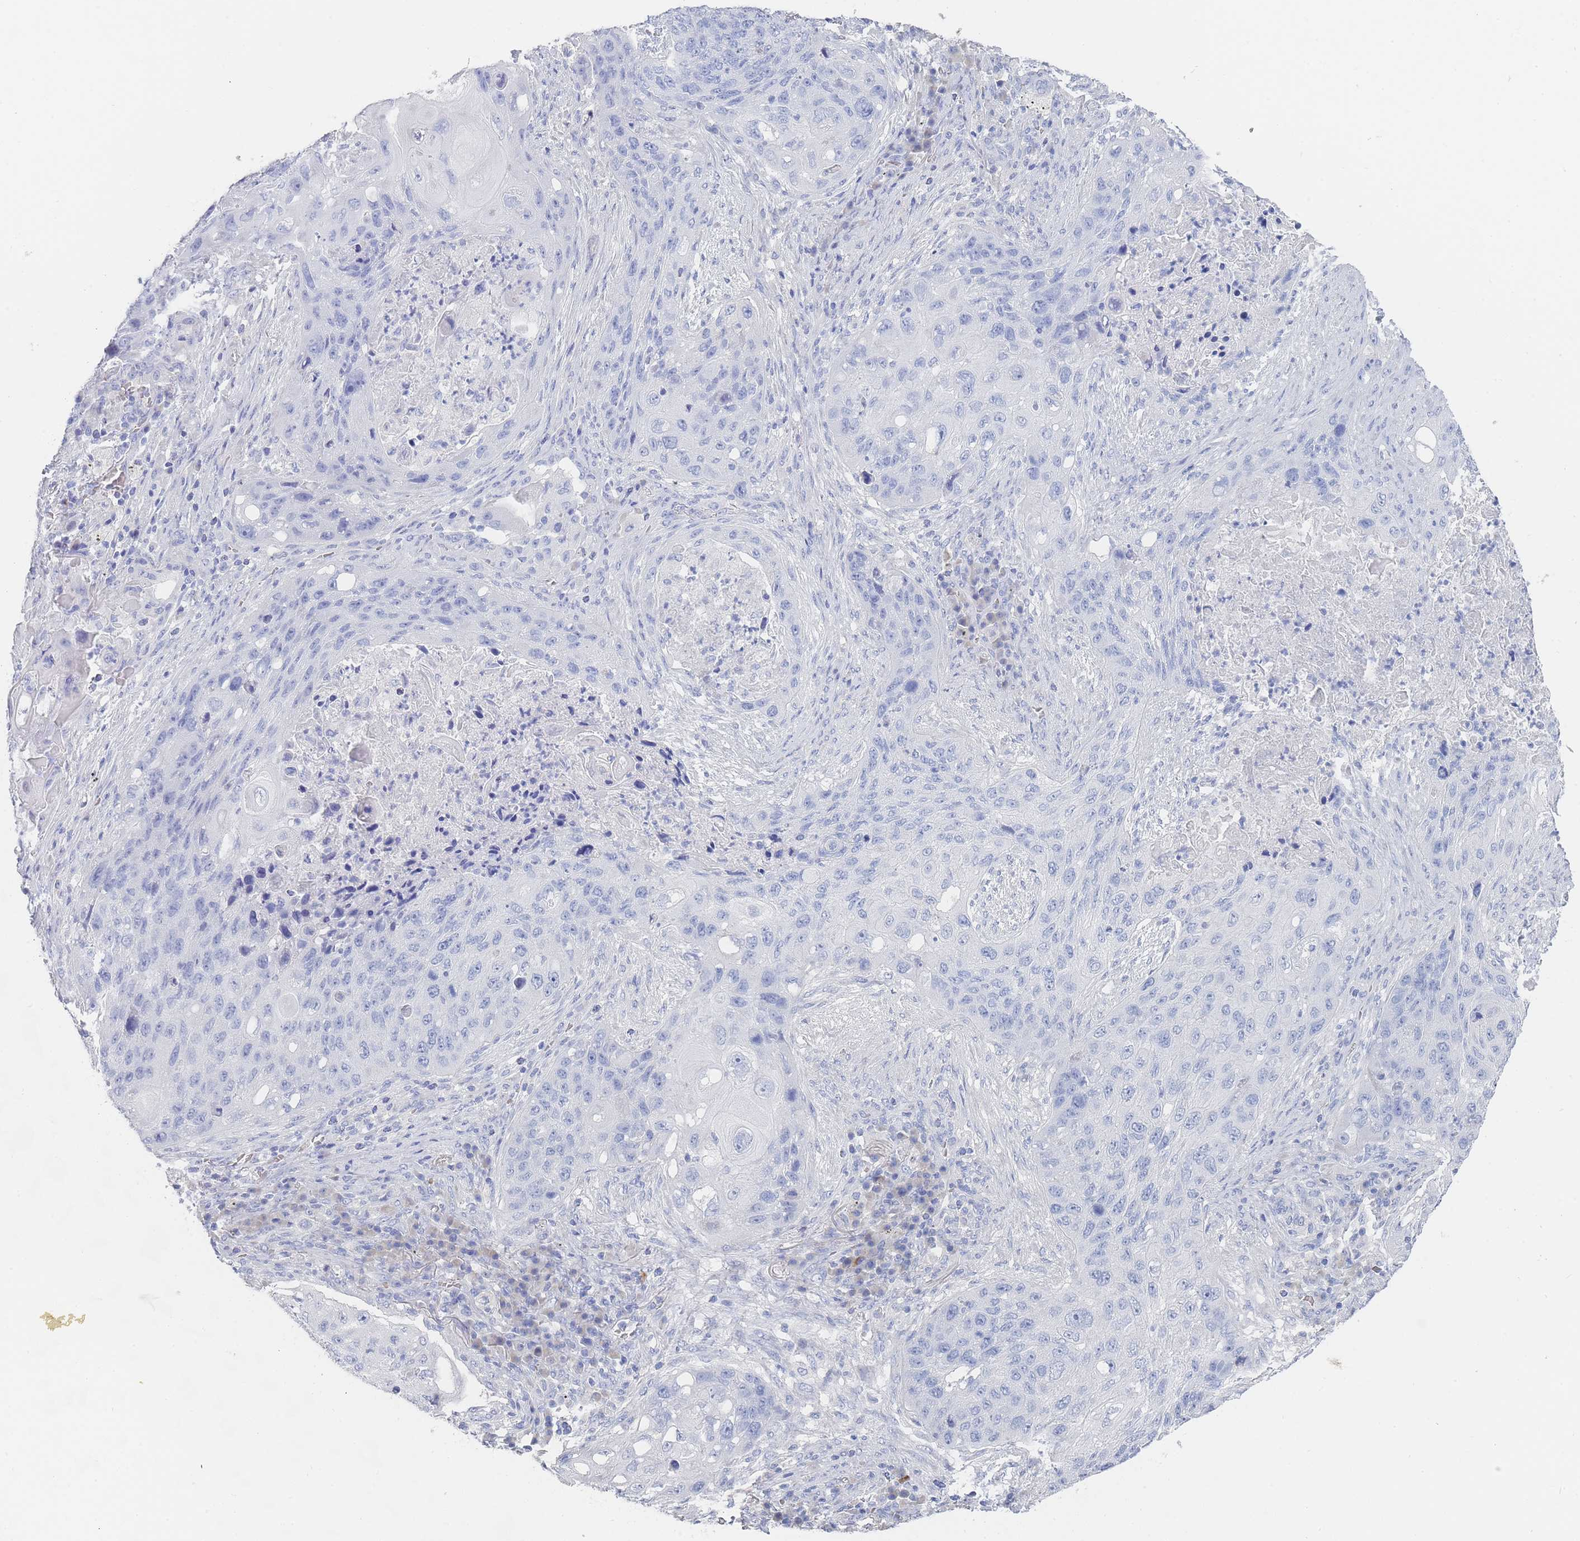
{"staining": {"intensity": "negative", "quantity": "none", "location": "none"}, "tissue": "lung cancer", "cell_type": "Tumor cells", "image_type": "cancer", "snomed": [{"axis": "morphology", "description": "Squamous cell carcinoma, NOS"}, {"axis": "topography", "description": "Lung"}], "caption": "Tumor cells show no significant positivity in lung cancer (squamous cell carcinoma).", "gene": "SLC25A35", "patient": {"sex": "female", "age": 63}}